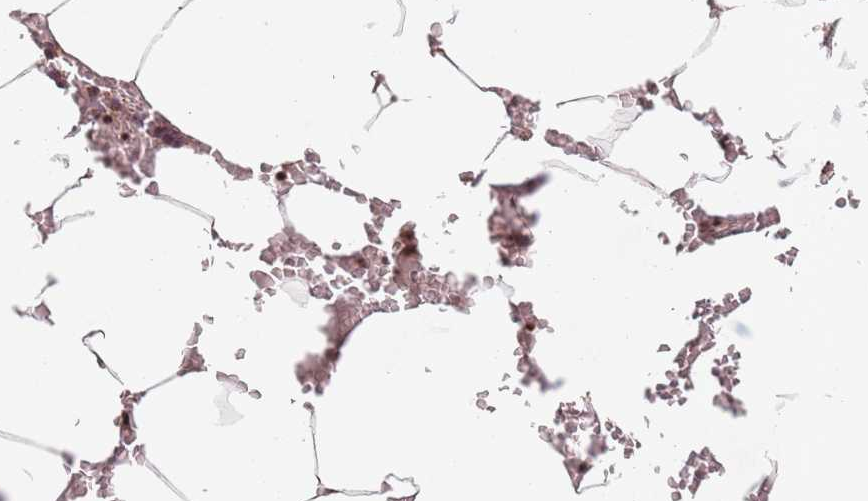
{"staining": {"intensity": "strong", "quantity": ">75%", "location": "nuclear"}, "tissue": "bone marrow", "cell_type": "Hematopoietic cells", "image_type": "normal", "snomed": [{"axis": "morphology", "description": "Normal tissue, NOS"}, {"axis": "topography", "description": "Bone marrow"}], "caption": "Benign bone marrow was stained to show a protein in brown. There is high levels of strong nuclear expression in approximately >75% of hematopoietic cells. The staining is performed using DAB brown chromogen to label protein expression. The nuclei are counter-stained blue using hematoxylin.", "gene": "NCBP1", "patient": {"sex": "male", "age": 70}}